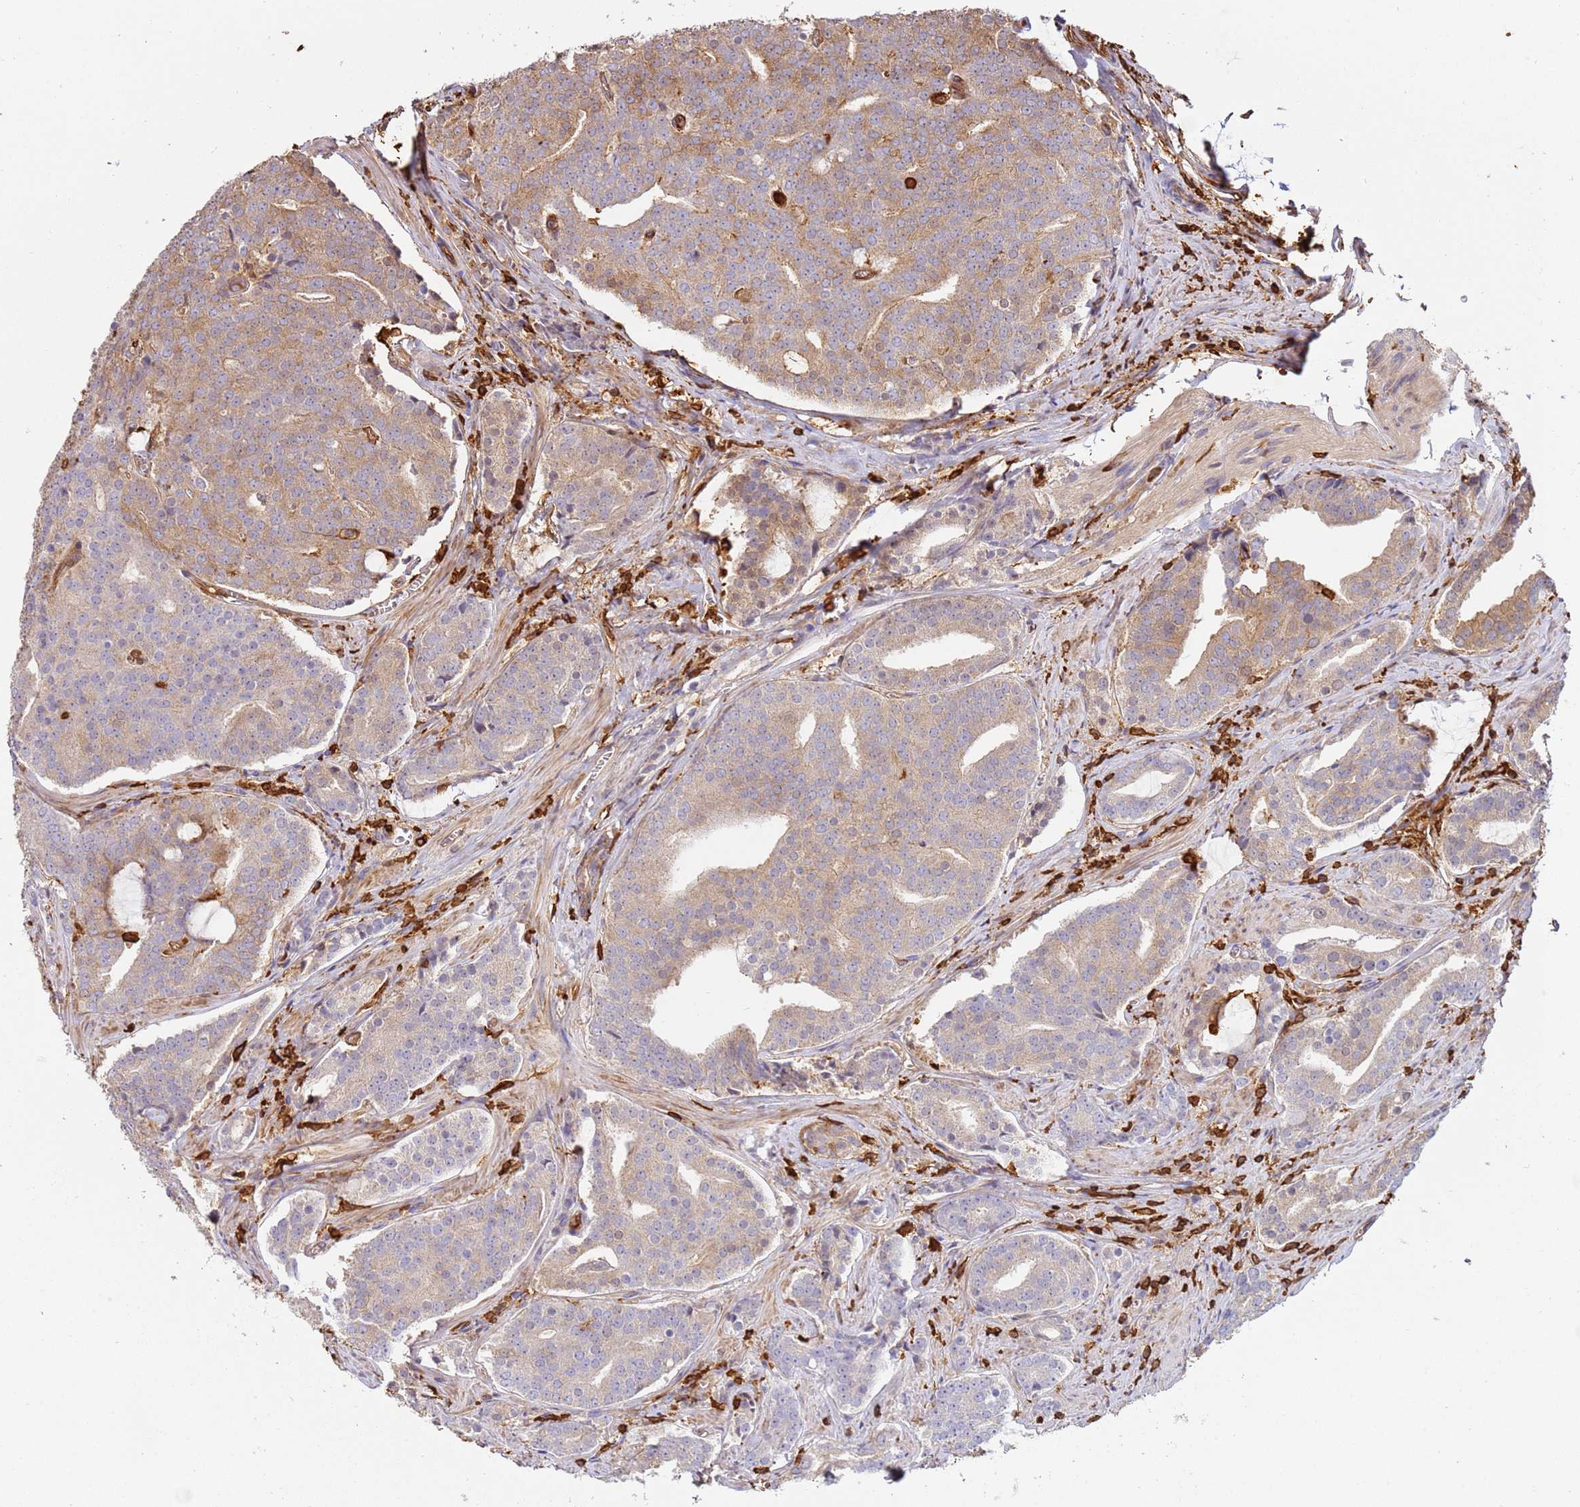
{"staining": {"intensity": "moderate", "quantity": "25%-75%", "location": "cytoplasmic/membranous"}, "tissue": "prostate cancer", "cell_type": "Tumor cells", "image_type": "cancer", "snomed": [{"axis": "morphology", "description": "Adenocarcinoma, High grade"}, {"axis": "topography", "description": "Prostate"}], "caption": "This is an image of IHC staining of prostate adenocarcinoma (high-grade), which shows moderate expression in the cytoplasmic/membranous of tumor cells.", "gene": "OR6P1", "patient": {"sex": "male", "age": 55}}